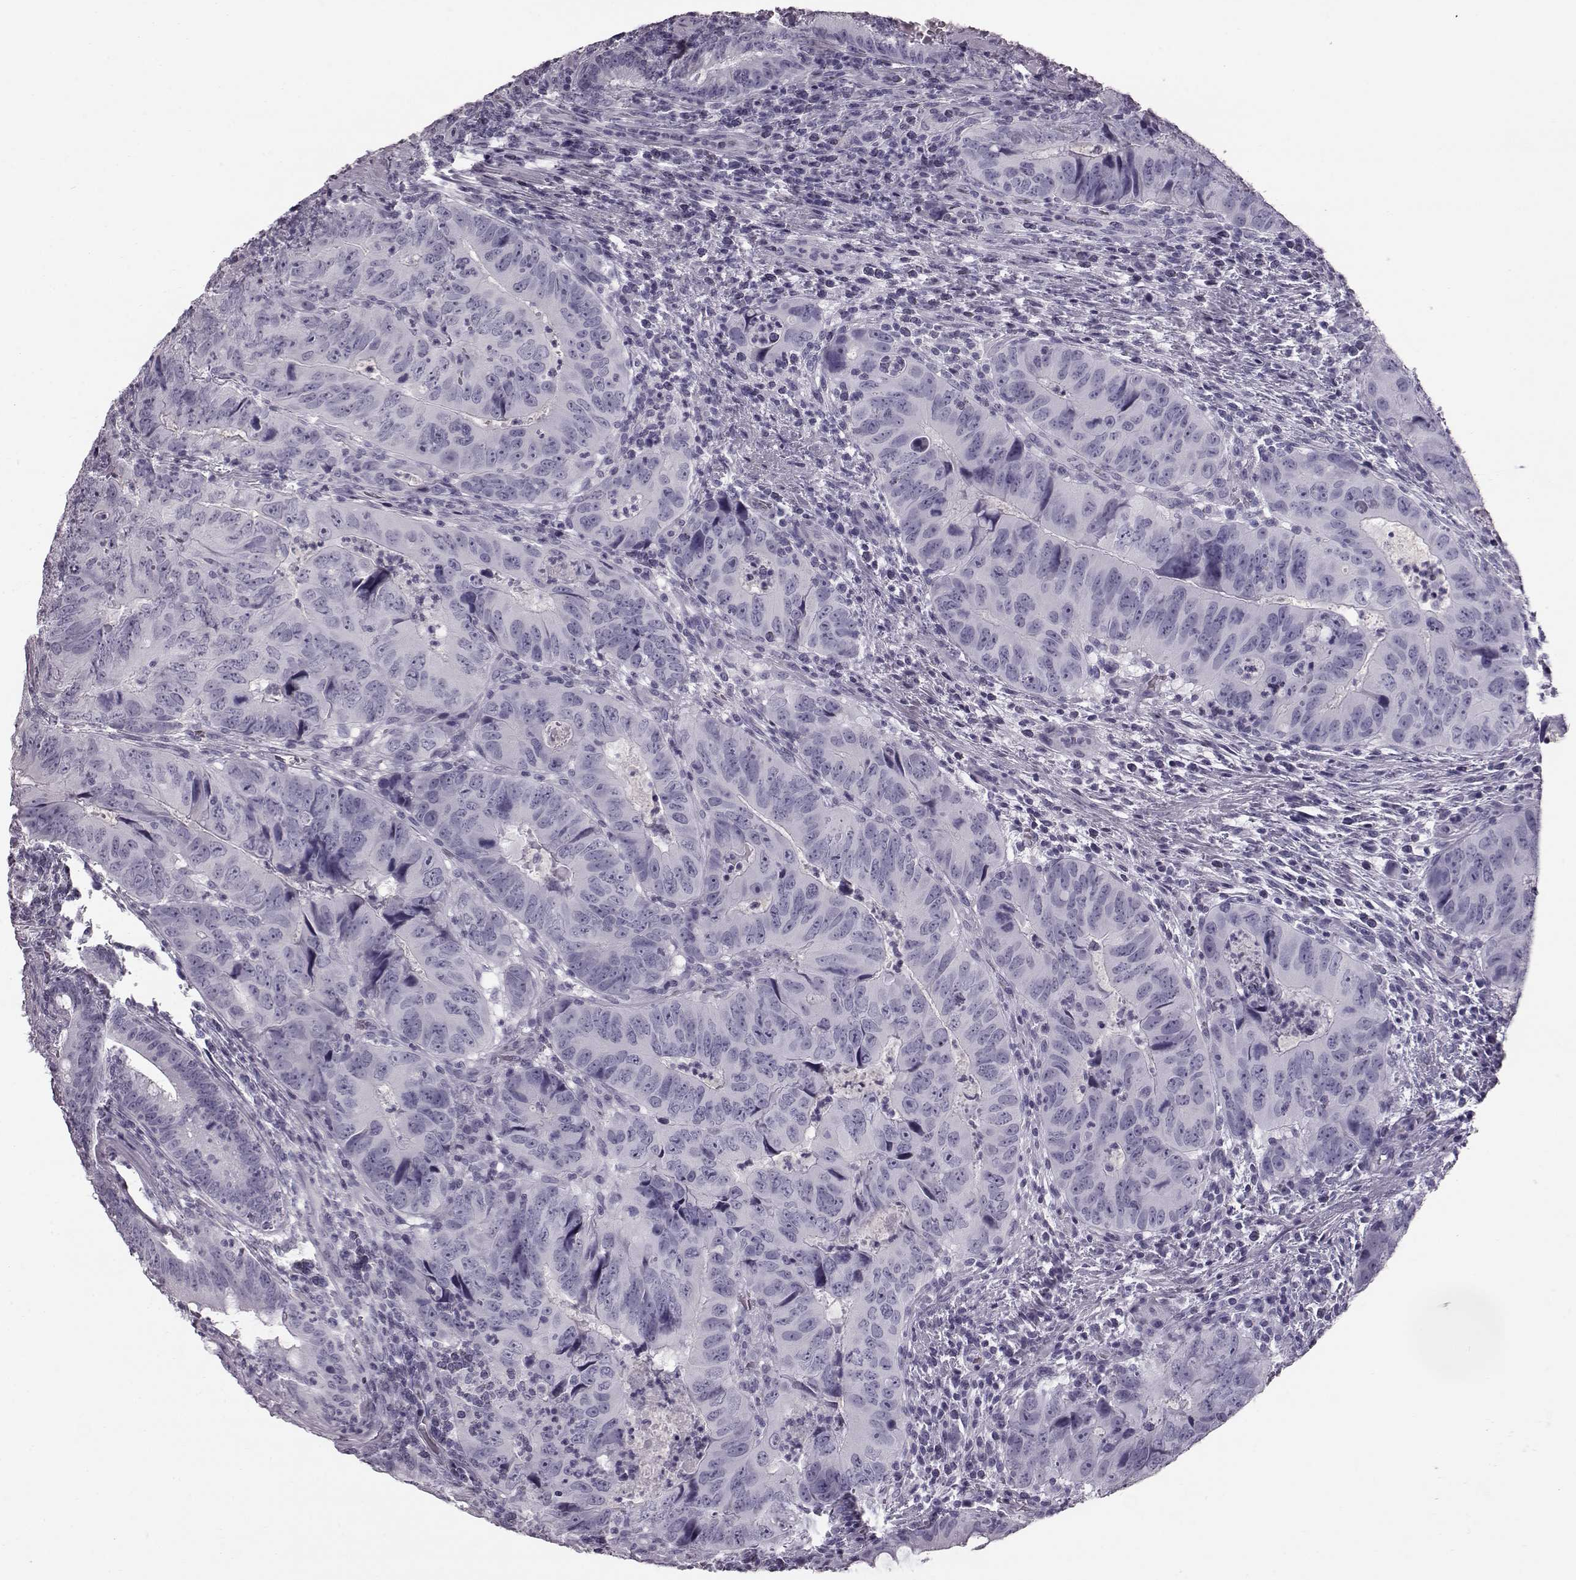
{"staining": {"intensity": "negative", "quantity": "none", "location": "none"}, "tissue": "colorectal cancer", "cell_type": "Tumor cells", "image_type": "cancer", "snomed": [{"axis": "morphology", "description": "Adenocarcinoma, NOS"}, {"axis": "topography", "description": "Colon"}], "caption": "High magnification brightfield microscopy of colorectal cancer (adenocarcinoma) stained with DAB (3,3'-diaminobenzidine) (brown) and counterstained with hematoxylin (blue): tumor cells show no significant staining.", "gene": "TCHHL1", "patient": {"sex": "male", "age": 79}}